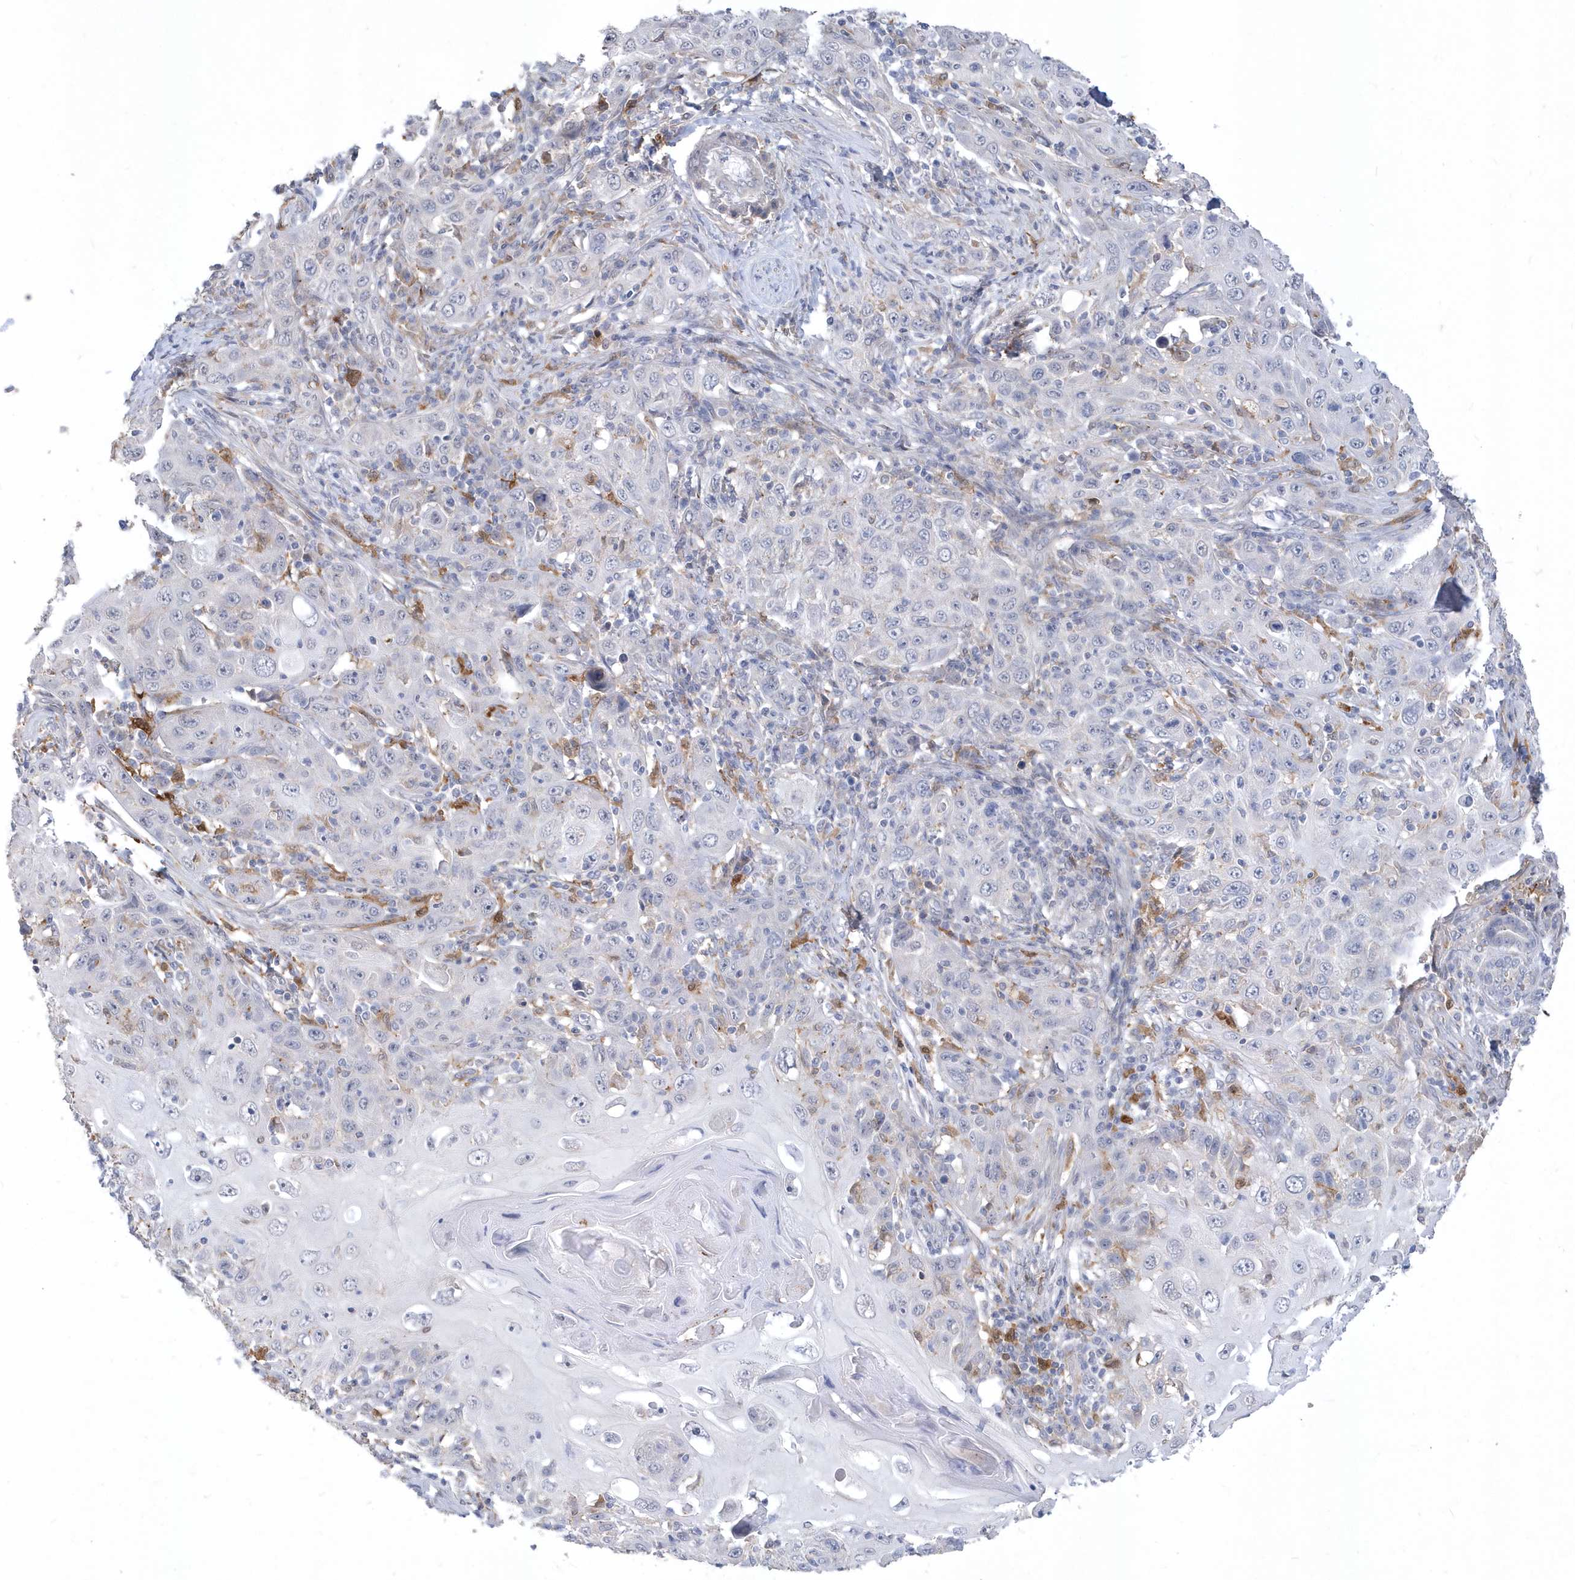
{"staining": {"intensity": "negative", "quantity": "none", "location": "none"}, "tissue": "skin cancer", "cell_type": "Tumor cells", "image_type": "cancer", "snomed": [{"axis": "morphology", "description": "Squamous cell carcinoma, NOS"}, {"axis": "topography", "description": "Skin"}], "caption": "Tumor cells show no significant expression in squamous cell carcinoma (skin).", "gene": "TSPEAR", "patient": {"sex": "female", "age": 88}}